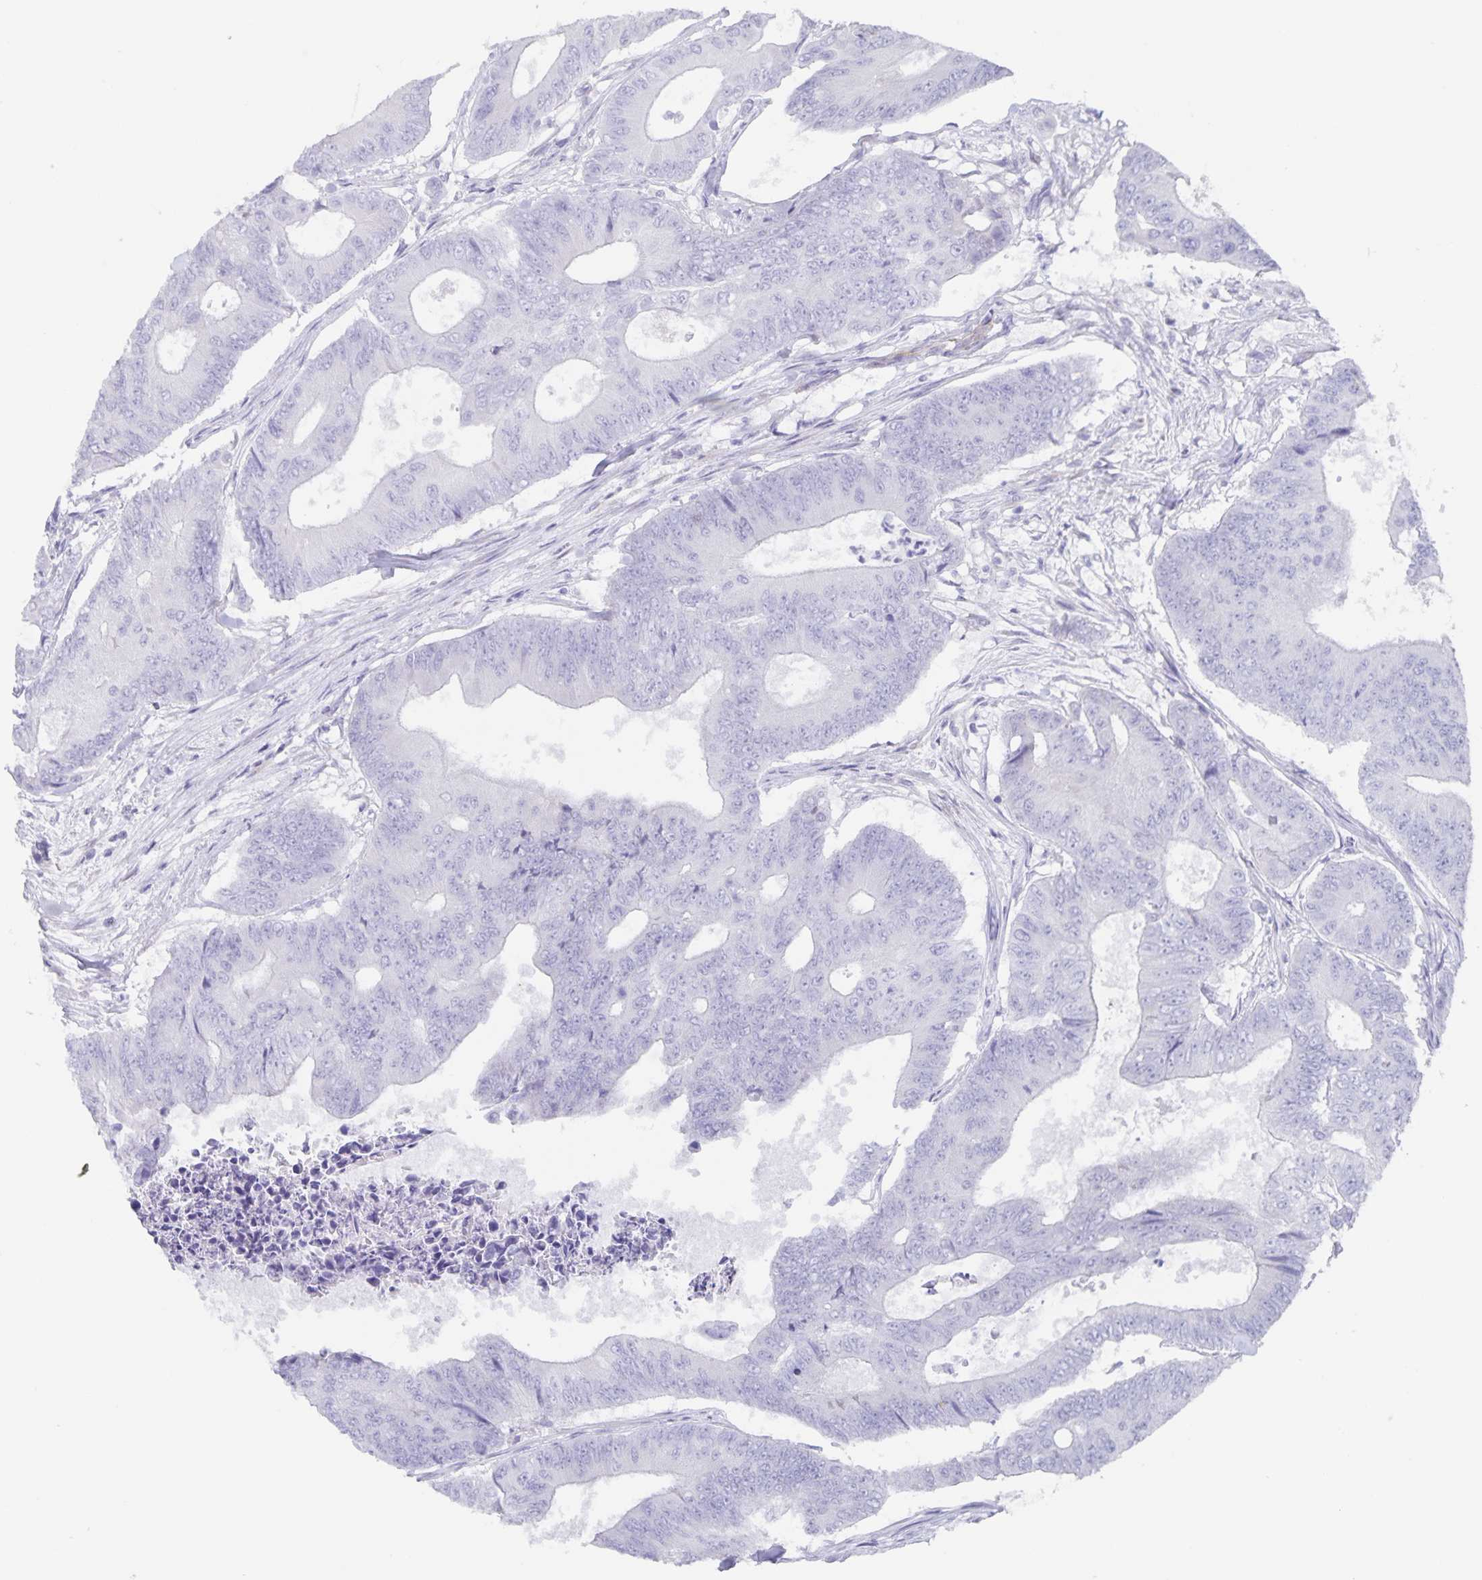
{"staining": {"intensity": "negative", "quantity": "none", "location": "none"}, "tissue": "colorectal cancer", "cell_type": "Tumor cells", "image_type": "cancer", "snomed": [{"axis": "morphology", "description": "Adenocarcinoma, NOS"}, {"axis": "topography", "description": "Colon"}], "caption": "Immunohistochemistry (IHC) photomicrograph of human colorectal cancer stained for a protein (brown), which shows no positivity in tumor cells. (DAB immunohistochemistry (IHC), high magnification).", "gene": "AQP4", "patient": {"sex": "female", "age": 48}}